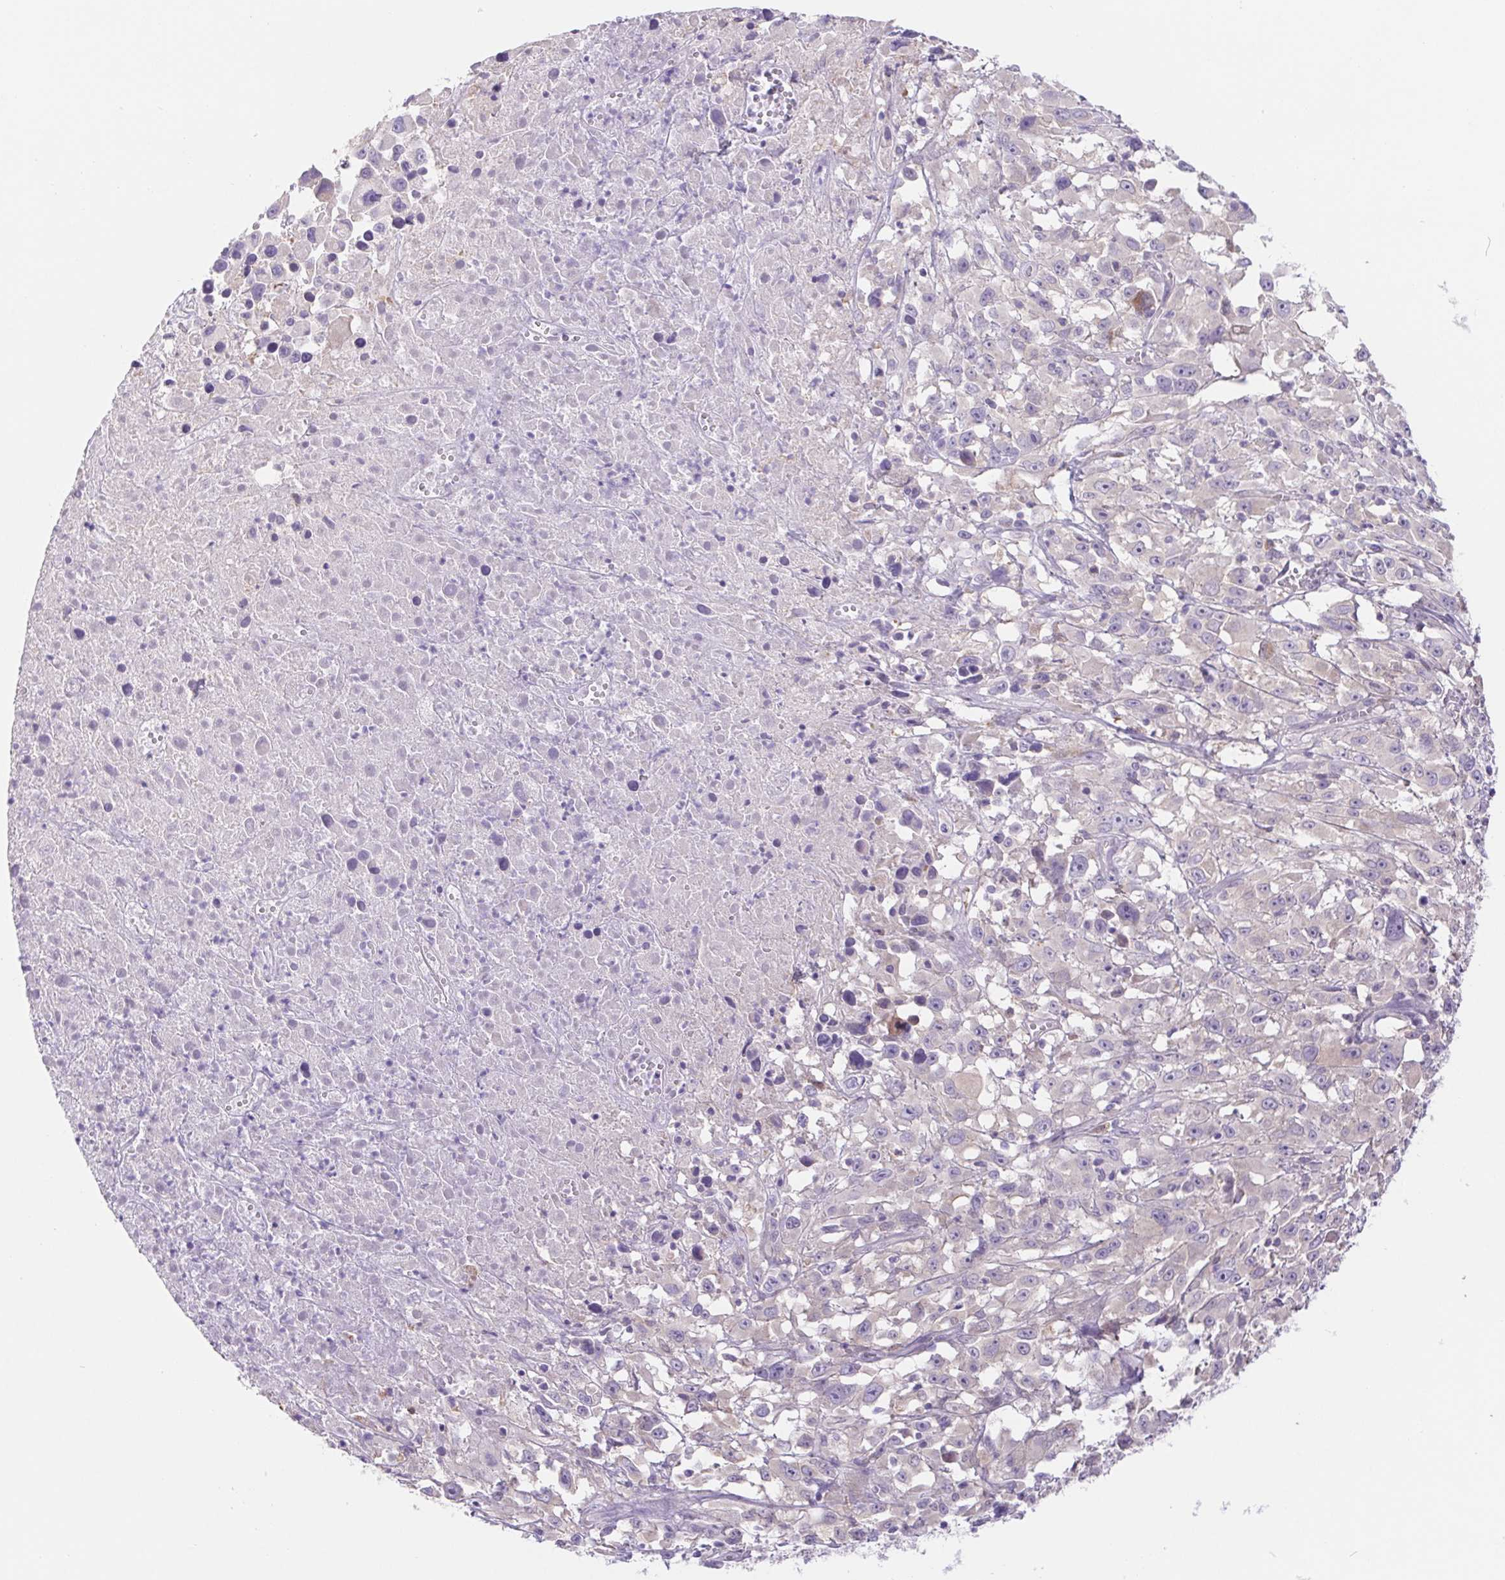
{"staining": {"intensity": "negative", "quantity": "none", "location": "none"}, "tissue": "melanoma", "cell_type": "Tumor cells", "image_type": "cancer", "snomed": [{"axis": "morphology", "description": "Malignant melanoma, Metastatic site"}, {"axis": "topography", "description": "Soft tissue"}], "caption": "This is a micrograph of IHC staining of malignant melanoma (metastatic site), which shows no positivity in tumor cells. Nuclei are stained in blue.", "gene": "DYNC2LI1", "patient": {"sex": "male", "age": 50}}